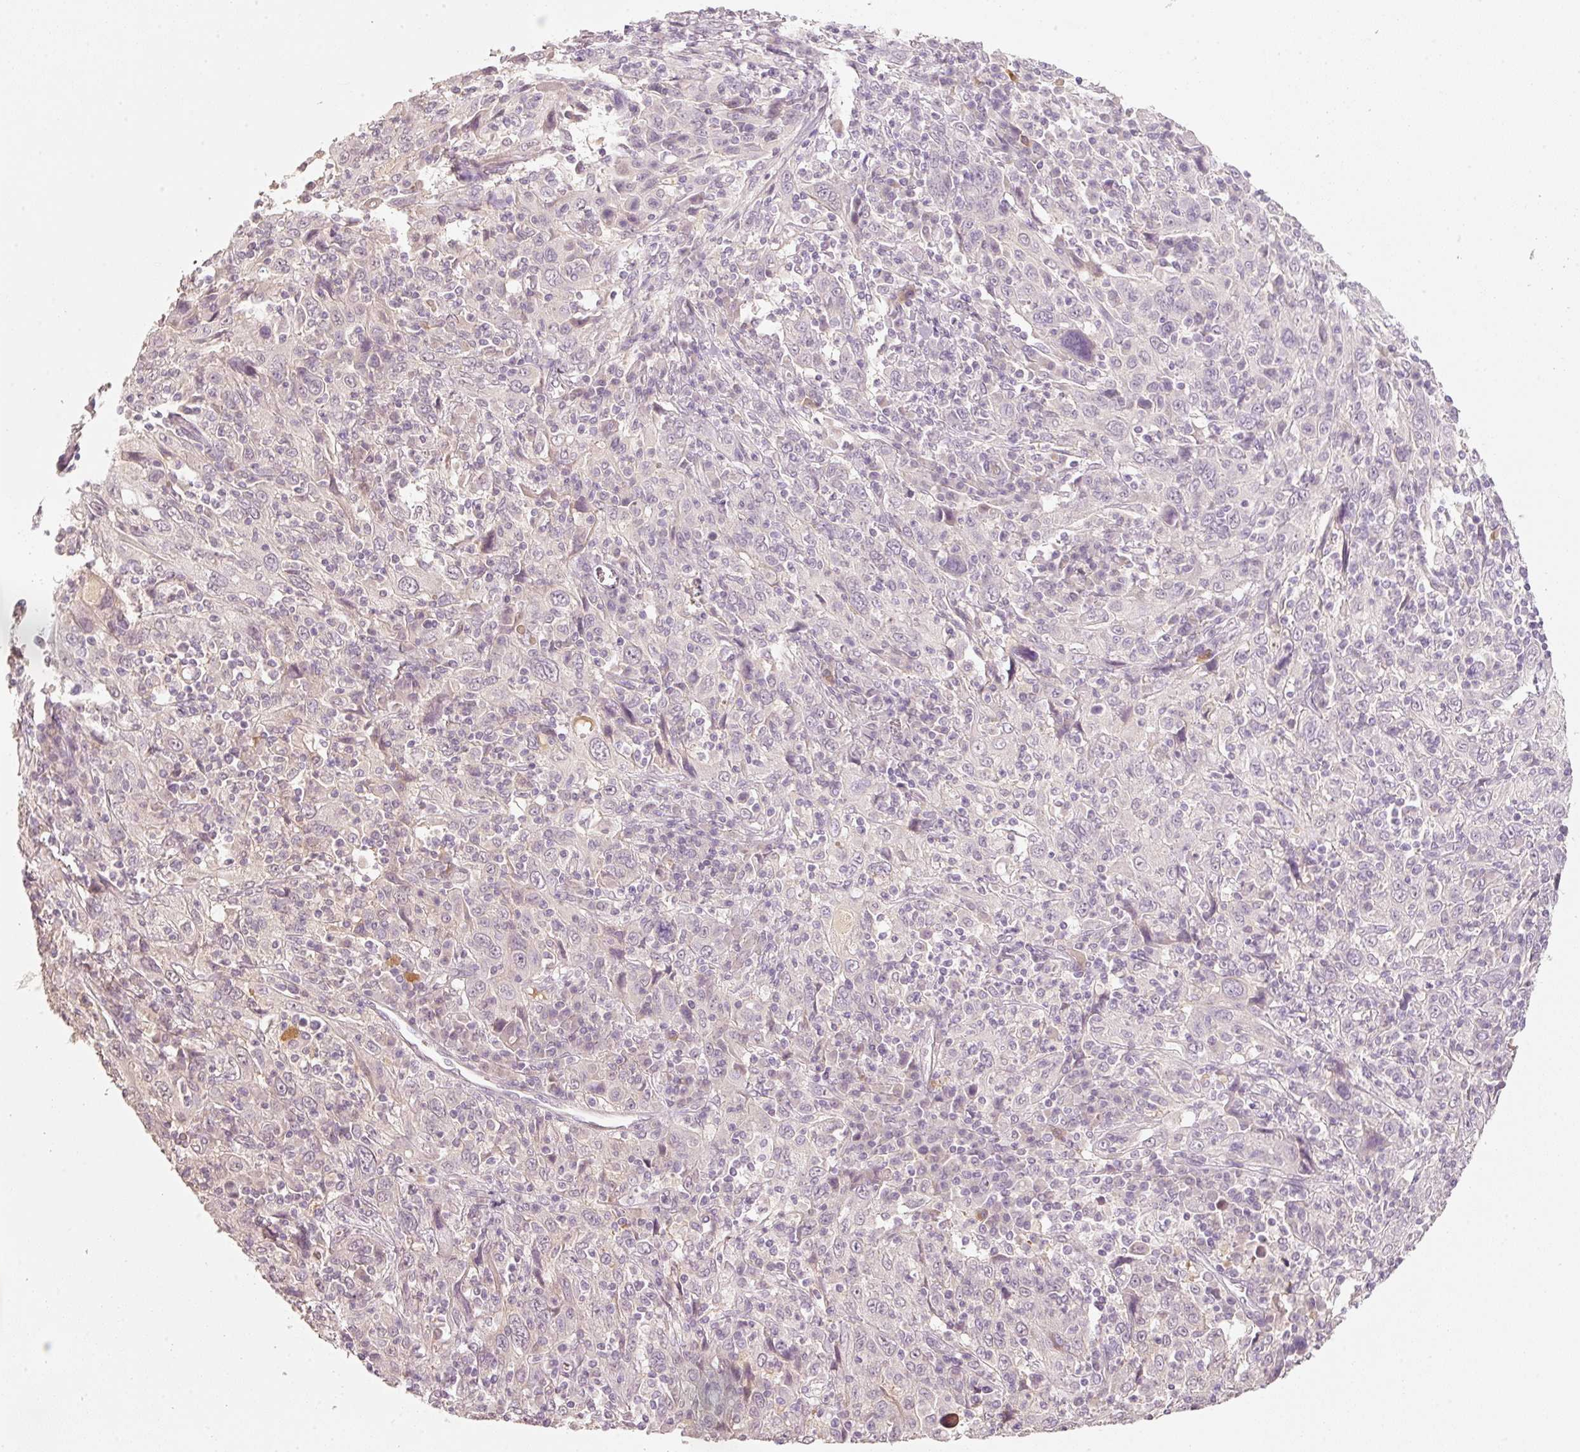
{"staining": {"intensity": "negative", "quantity": "none", "location": "none"}, "tissue": "cervical cancer", "cell_type": "Tumor cells", "image_type": "cancer", "snomed": [{"axis": "morphology", "description": "Squamous cell carcinoma, NOS"}, {"axis": "topography", "description": "Cervix"}], "caption": "This is an immunohistochemistry (IHC) micrograph of human cervical squamous cell carcinoma. There is no expression in tumor cells.", "gene": "STEAP1", "patient": {"sex": "female", "age": 46}}